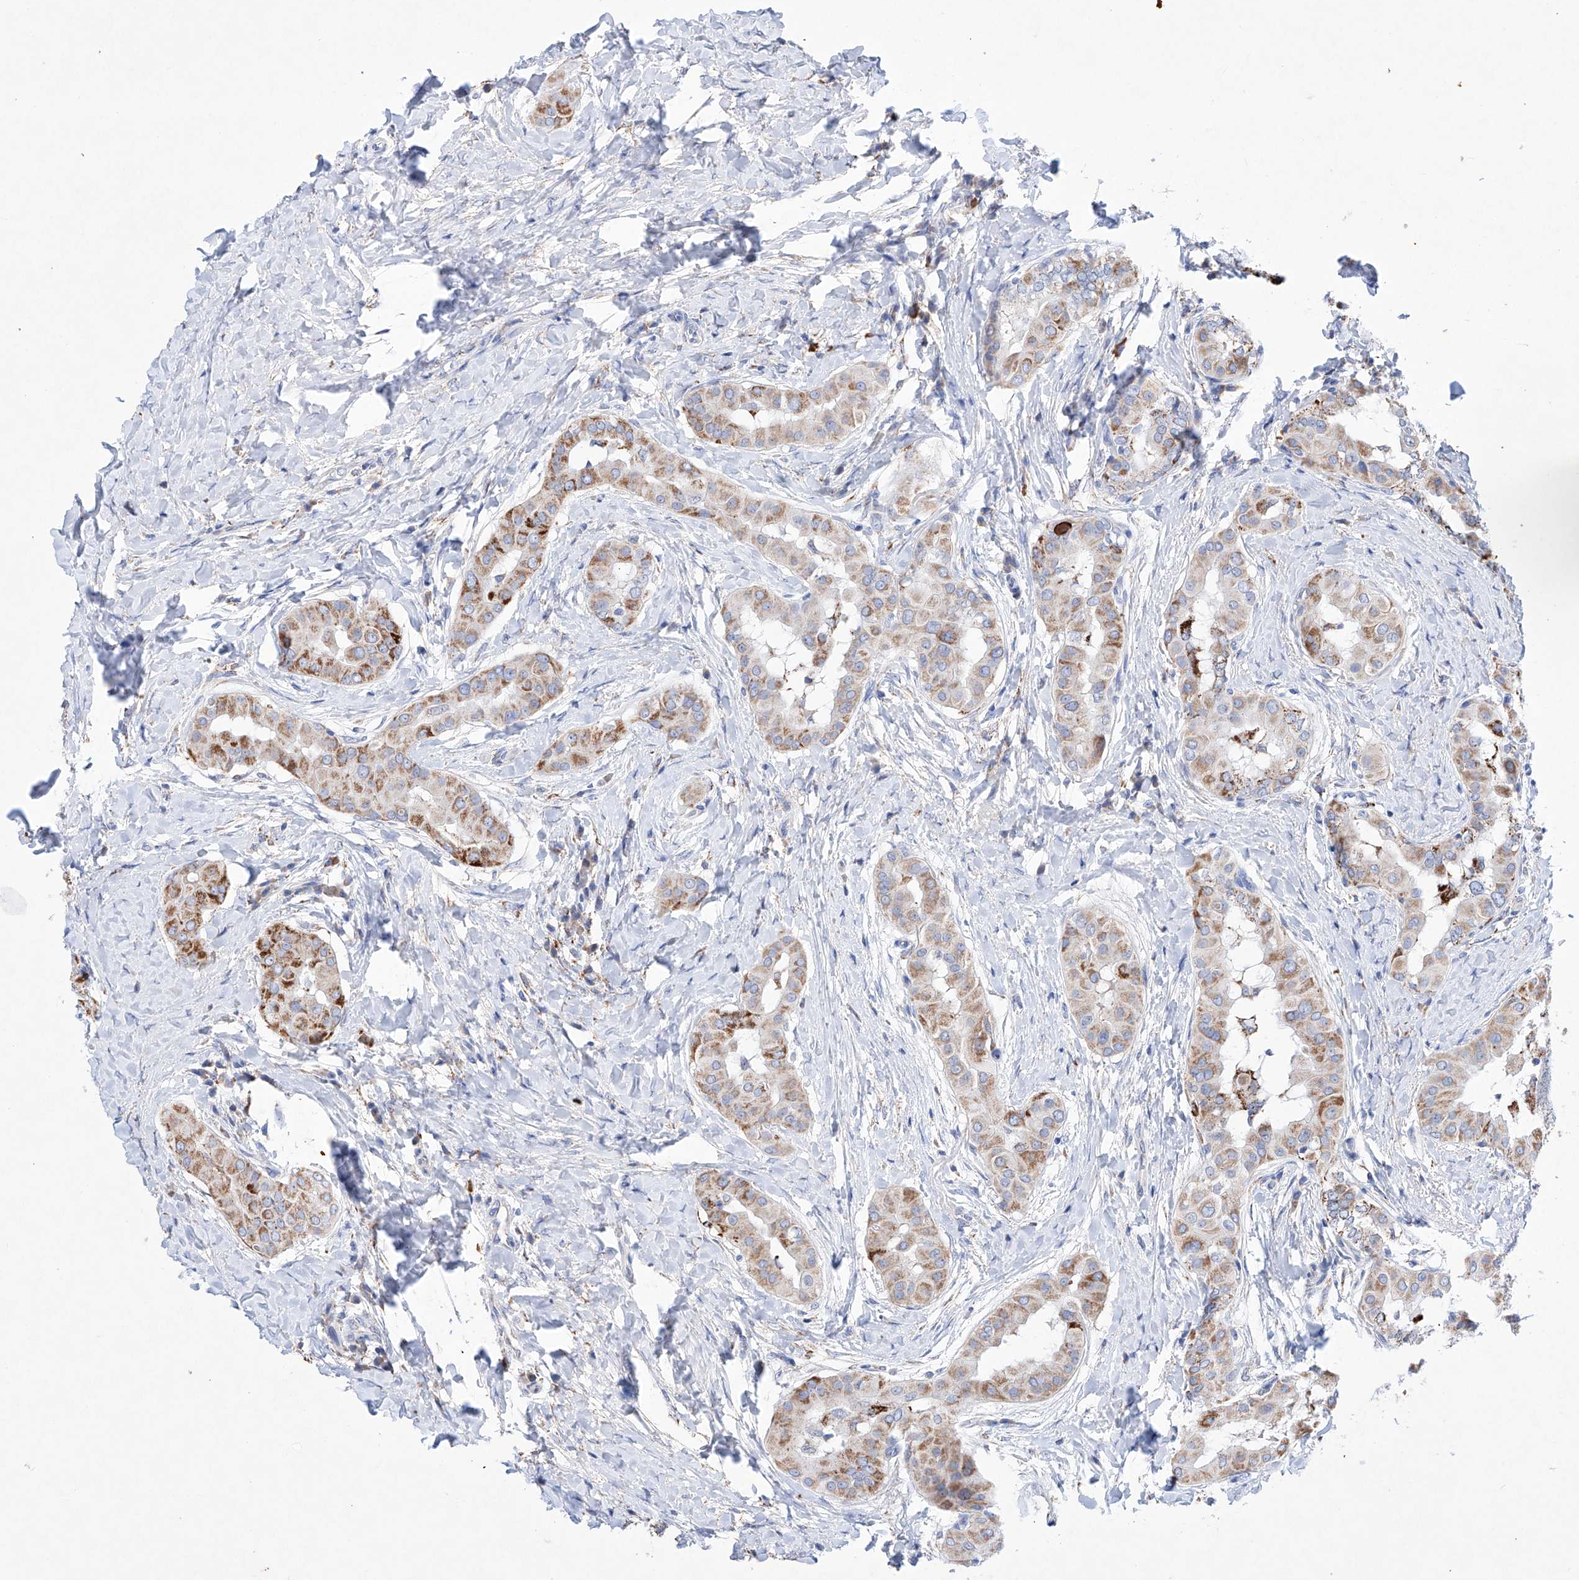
{"staining": {"intensity": "moderate", "quantity": ">75%", "location": "cytoplasmic/membranous"}, "tissue": "thyroid cancer", "cell_type": "Tumor cells", "image_type": "cancer", "snomed": [{"axis": "morphology", "description": "Papillary adenocarcinoma, NOS"}, {"axis": "topography", "description": "Thyroid gland"}], "caption": "Human thyroid cancer stained for a protein (brown) demonstrates moderate cytoplasmic/membranous positive positivity in about >75% of tumor cells.", "gene": "NRROS", "patient": {"sex": "male", "age": 33}}